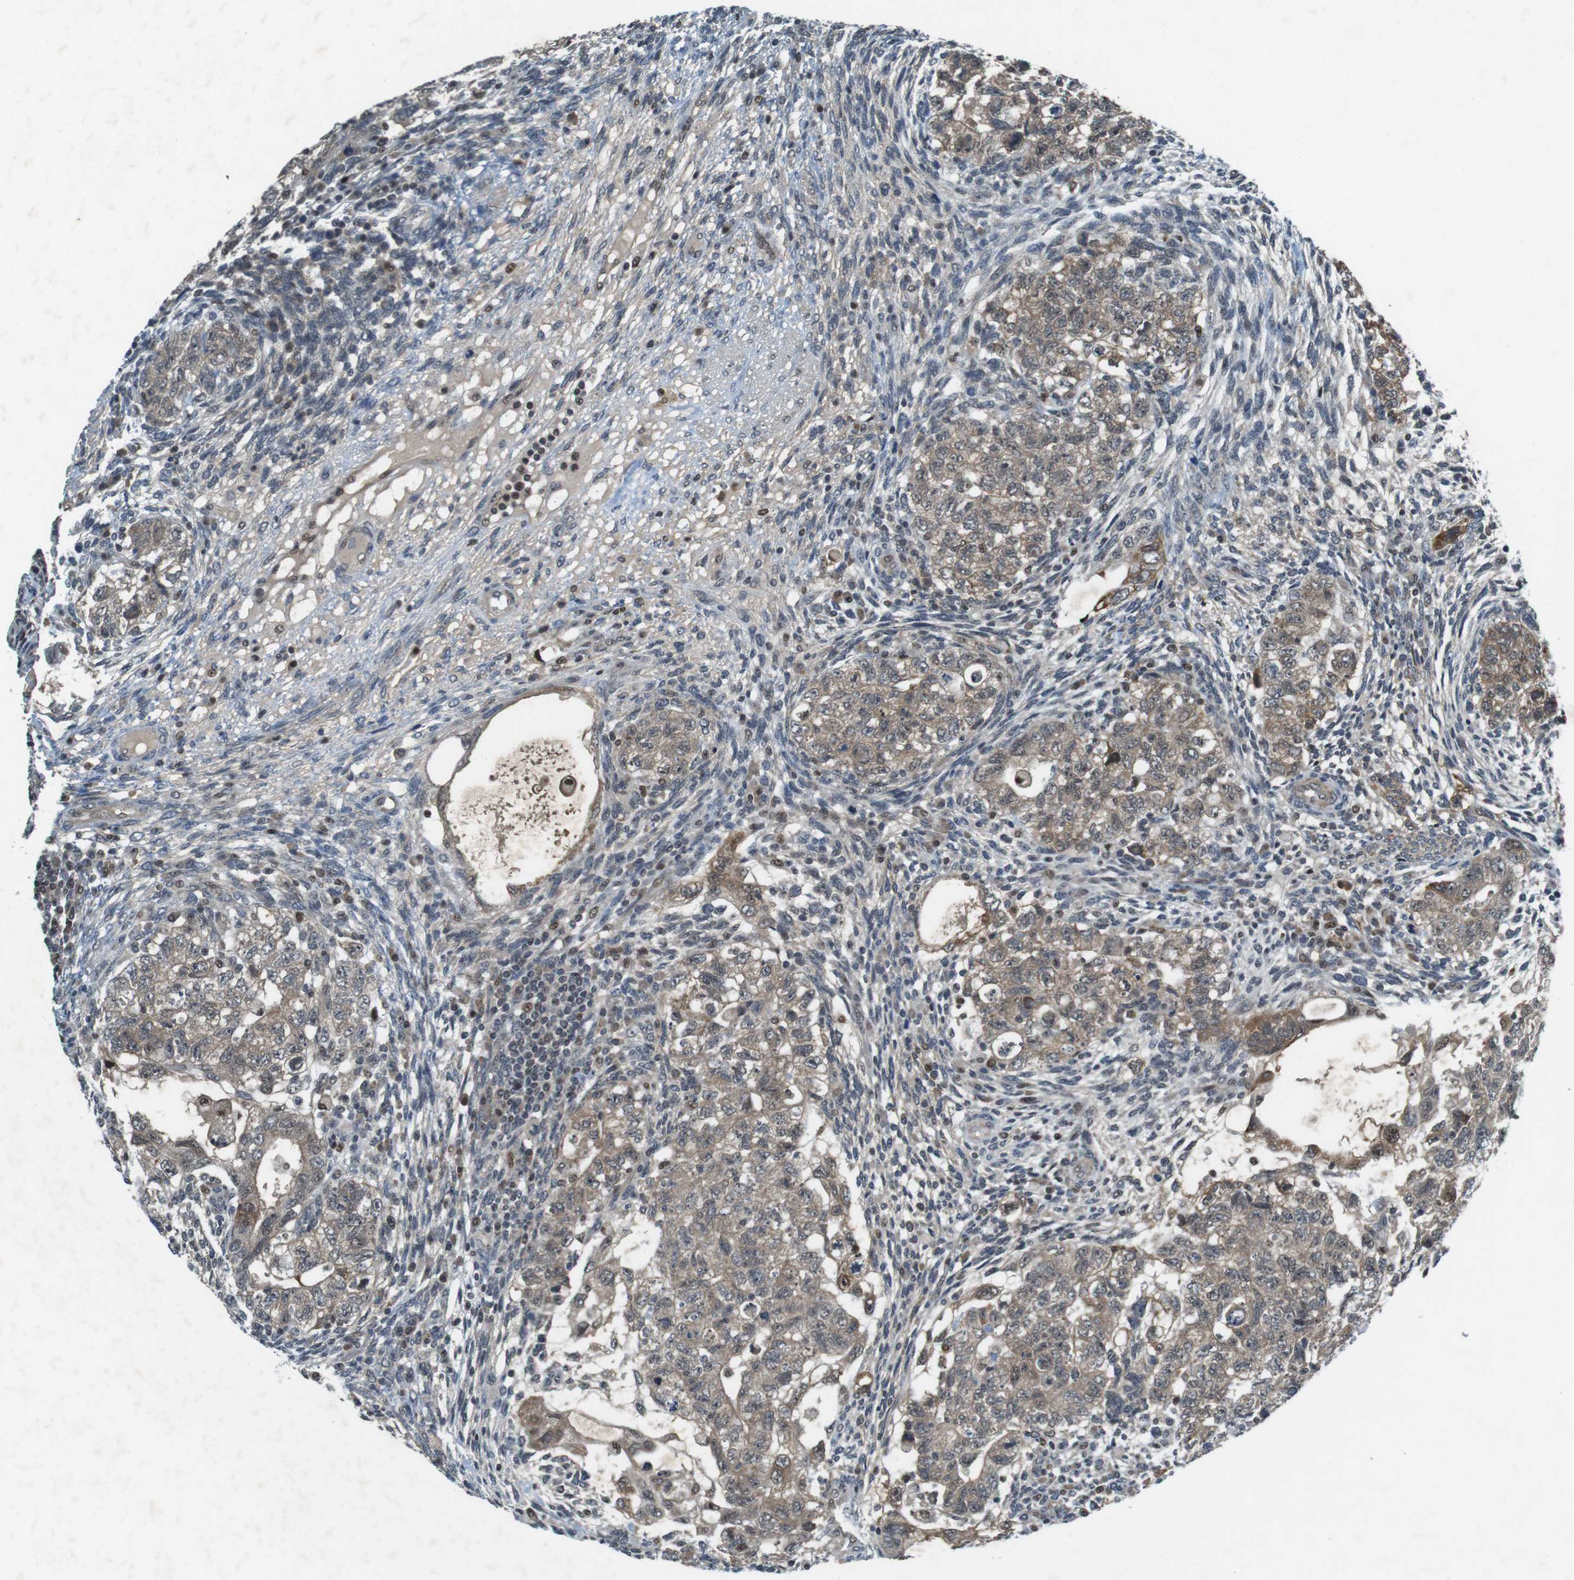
{"staining": {"intensity": "moderate", "quantity": ">75%", "location": "cytoplasmic/membranous,nuclear"}, "tissue": "testis cancer", "cell_type": "Tumor cells", "image_type": "cancer", "snomed": [{"axis": "morphology", "description": "Normal tissue, NOS"}, {"axis": "morphology", "description": "Carcinoma, Embryonal, NOS"}, {"axis": "topography", "description": "Testis"}], "caption": "The photomicrograph exhibits a brown stain indicating the presence of a protein in the cytoplasmic/membranous and nuclear of tumor cells in testis embryonal carcinoma.", "gene": "MAPKAPK5", "patient": {"sex": "male", "age": 36}}